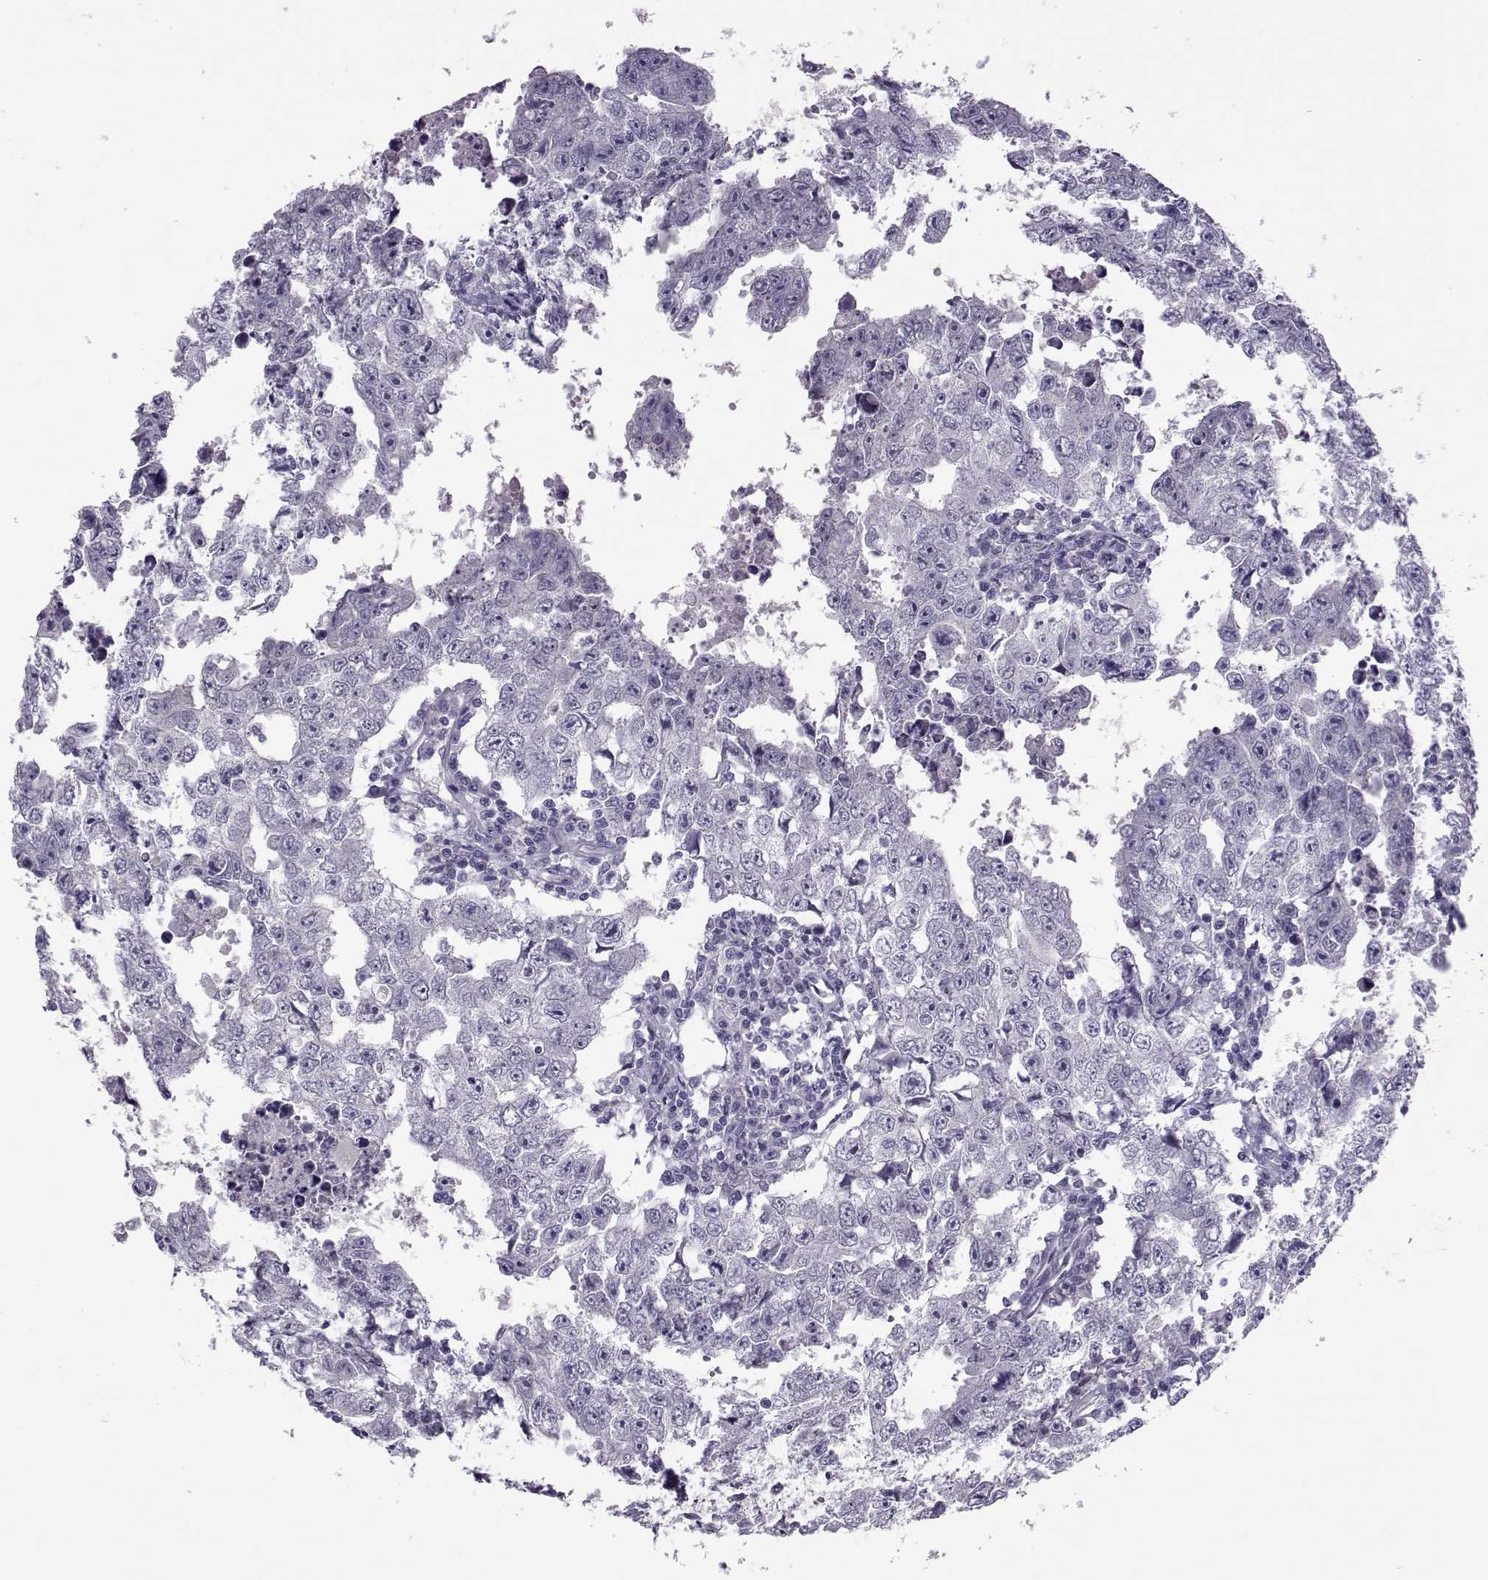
{"staining": {"intensity": "negative", "quantity": "none", "location": "none"}, "tissue": "testis cancer", "cell_type": "Tumor cells", "image_type": "cancer", "snomed": [{"axis": "morphology", "description": "Carcinoma, Embryonal, NOS"}, {"axis": "topography", "description": "Testis"}], "caption": "A high-resolution micrograph shows immunohistochemistry staining of testis embryonal carcinoma, which exhibits no significant positivity in tumor cells.", "gene": "ASRGL1", "patient": {"sex": "male", "age": 36}}